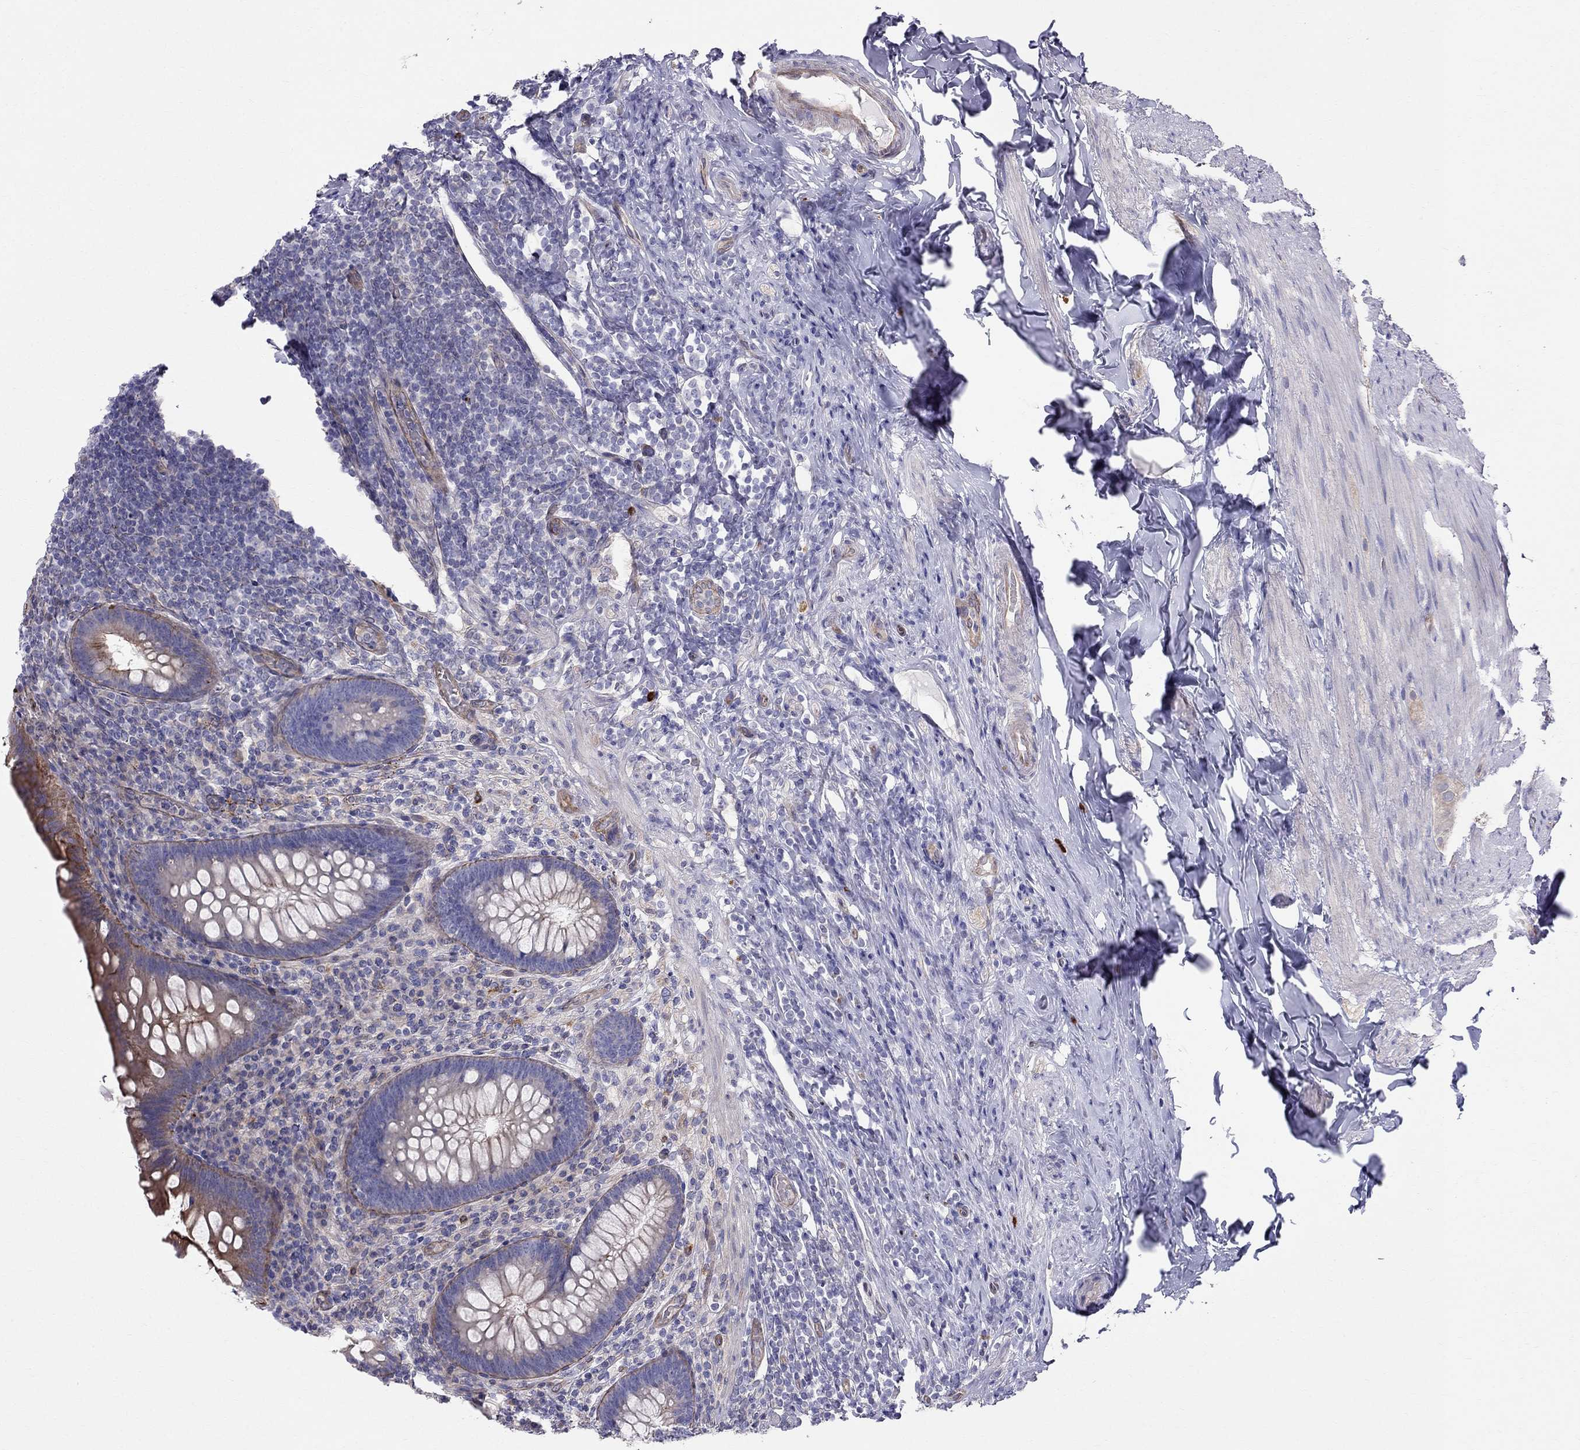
{"staining": {"intensity": "moderate", "quantity": "<25%", "location": "cytoplasmic/membranous"}, "tissue": "appendix", "cell_type": "Glandular cells", "image_type": "normal", "snomed": [{"axis": "morphology", "description": "Normal tissue, NOS"}, {"axis": "topography", "description": "Appendix"}], "caption": "Immunohistochemistry (IHC) photomicrograph of normal appendix: human appendix stained using immunohistochemistry (IHC) demonstrates low levels of moderate protein expression localized specifically in the cytoplasmic/membranous of glandular cells, appearing as a cytoplasmic/membranous brown color.", "gene": "ENOX1", "patient": {"sex": "male", "age": 47}}